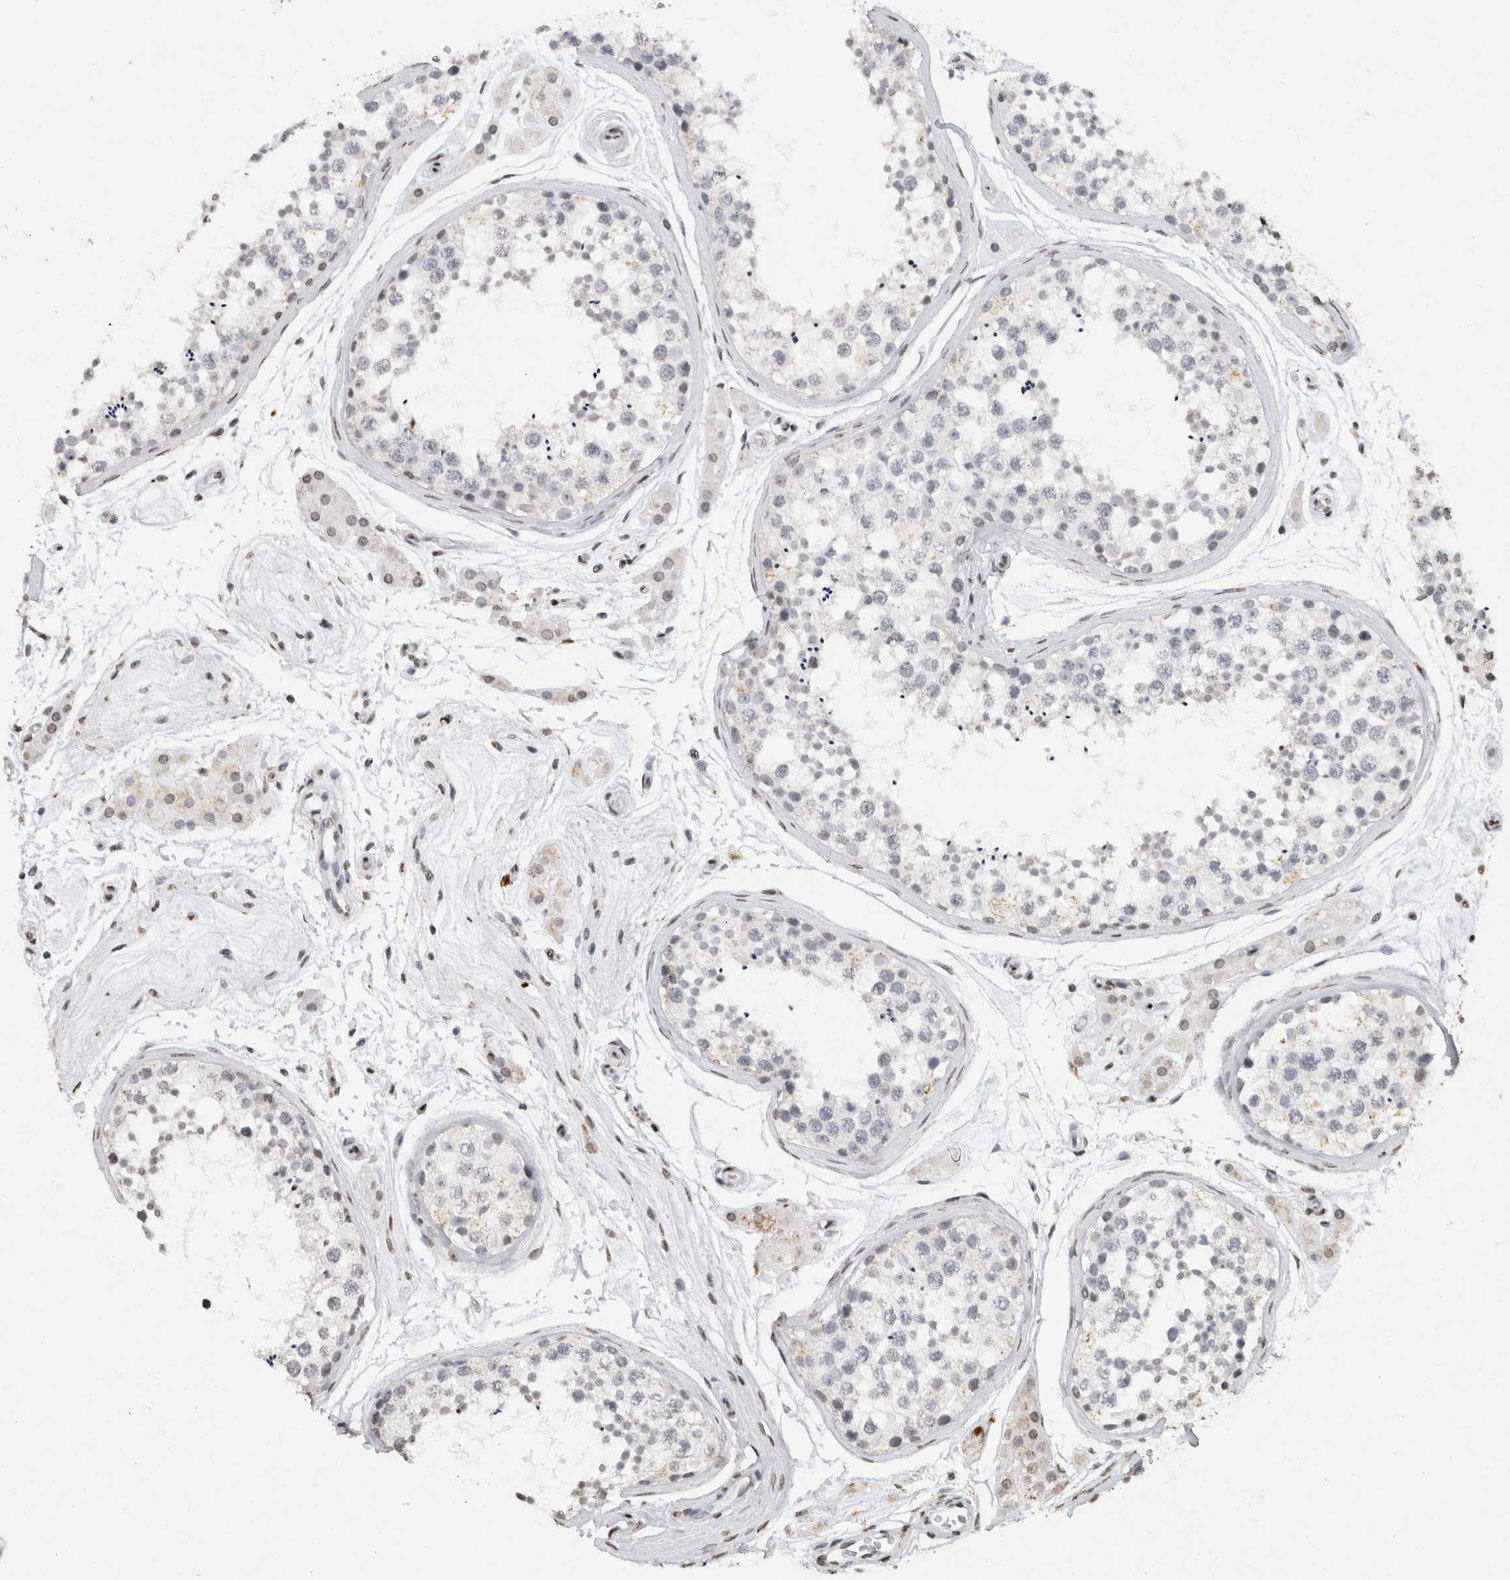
{"staining": {"intensity": "negative", "quantity": "none", "location": "none"}, "tissue": "testis", "cell_type": "Cells in seminiferous ducts", "image_type": "normal", "snomed": [{"axis": "morphology", "description": "Normal tissue, NOS"}, {"axis": "topography", "description": "Testis"}], "caption": "The immunohistochemistry histopathology image has no significant staining in cells in seminiferous ducts of testis.", "gene": "CNTN1", "patient": {"sex": "male", "age": 56}}